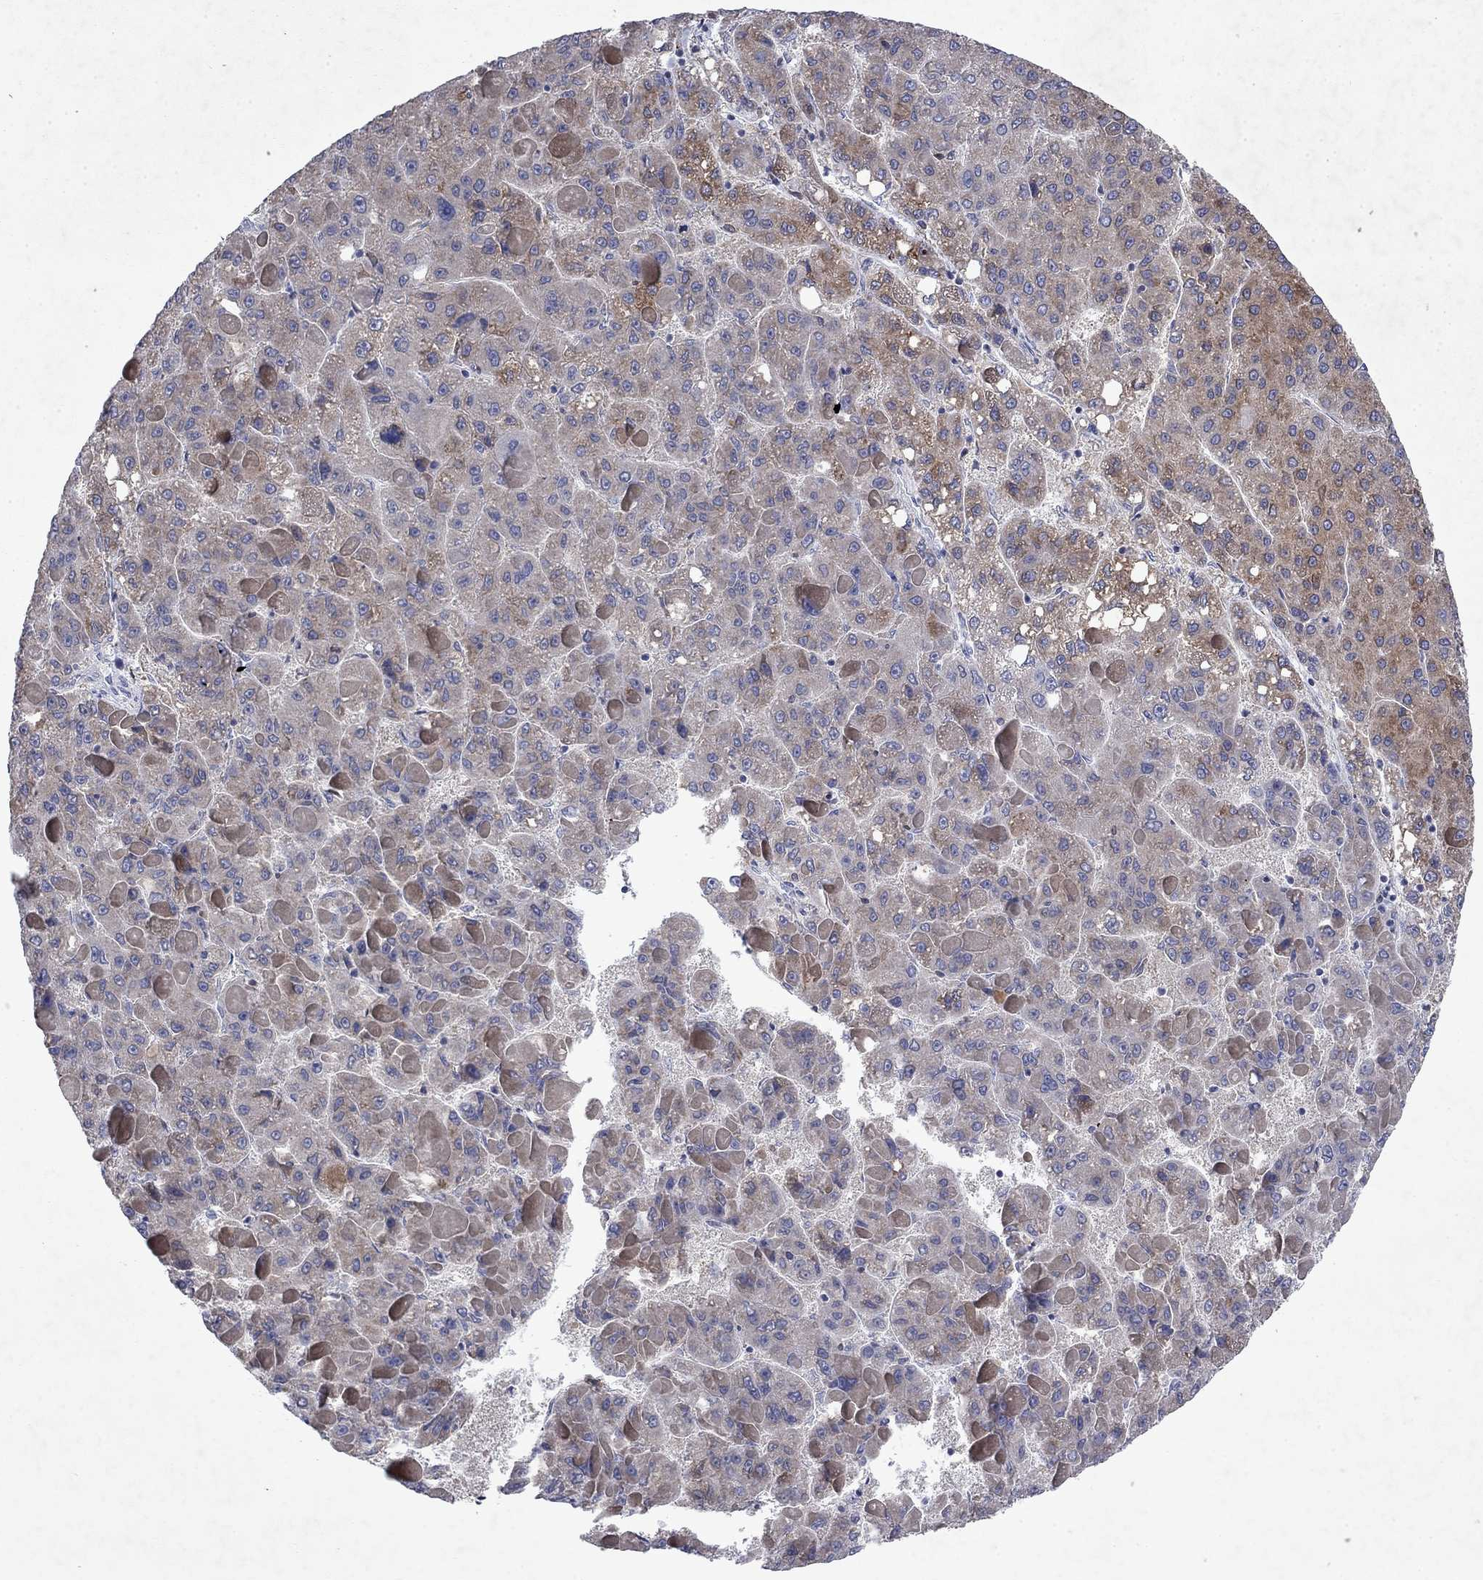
{"staining": {"intensity": "moderate", "quantity": "<25%", "location": "cytoplasmic/membranous"}, "tissue": "liver cancer", "cell_type": "Tumor cells", "image_type": "cancer", "snomed": [{"axis": "morphology", "description": "Carcinoma, Hepatocellular, NOS"}, {"axis": "topography", "description": "Liver"}], "caption": "Protein staining reveals moderate cytoplasmic/membranous expression in about <25% of tumor cells in hepatocellular carcinoma (liver).", "gene": "TMEM97", "patient": {"sex": "female", "age": 82}}